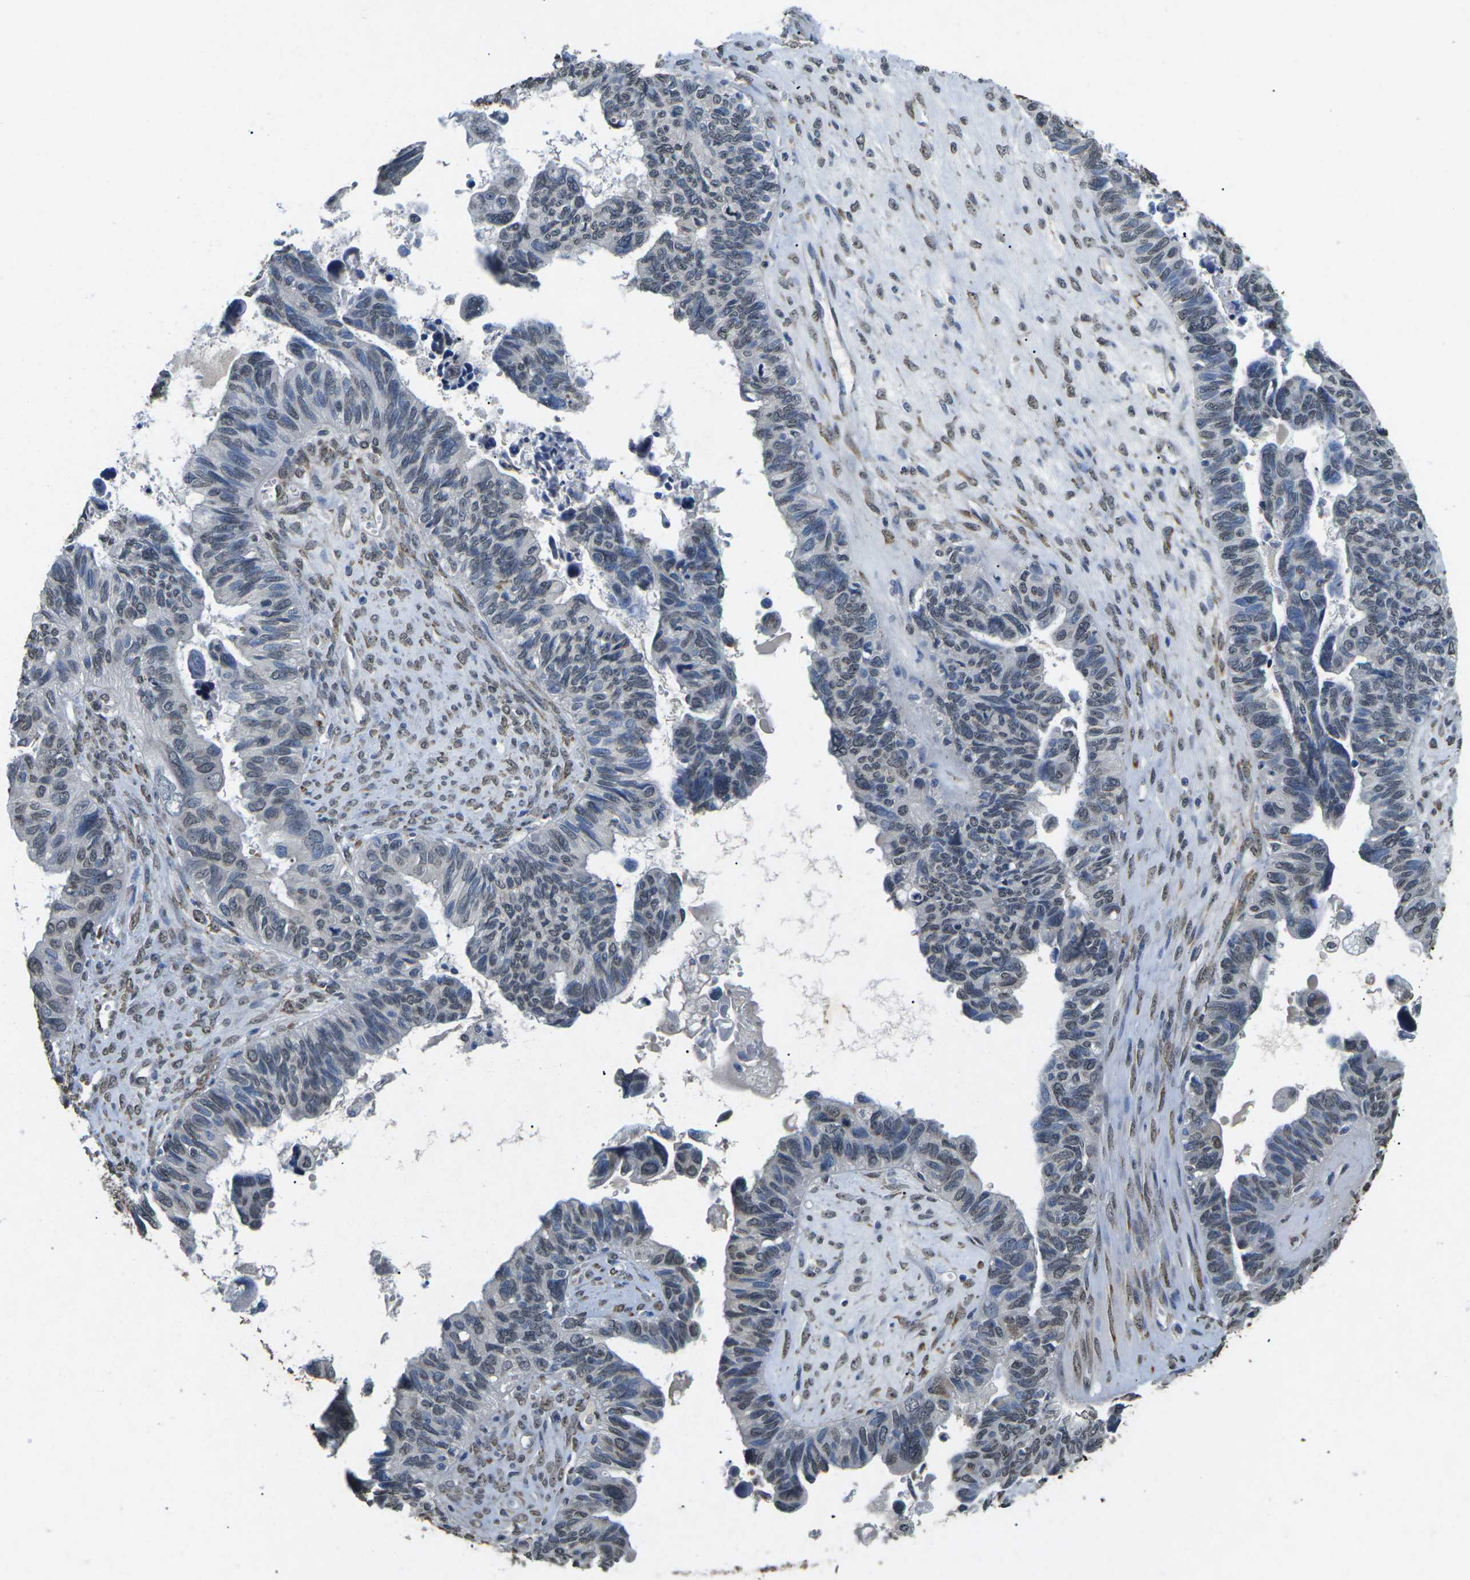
{"staining": {"intensity": "weak", "quantity": "<25%", "location": "nuclear"}, "tissue": "ovarian cancer", "cell_type": "Tumor cells", "image_type": "cancer", "snomed": [{"axis": "morphology", "description": "Cystadenocarcinoma, serous, NOS"}, {"axis": "topography", "description": "Ovary"}], "caption": "This is an IHC photomicrograph of ovarian cancer. There is no expression in tumor cells.", "gene": "SCNN1B", "patient": {"sex": "female", "age": 79}}